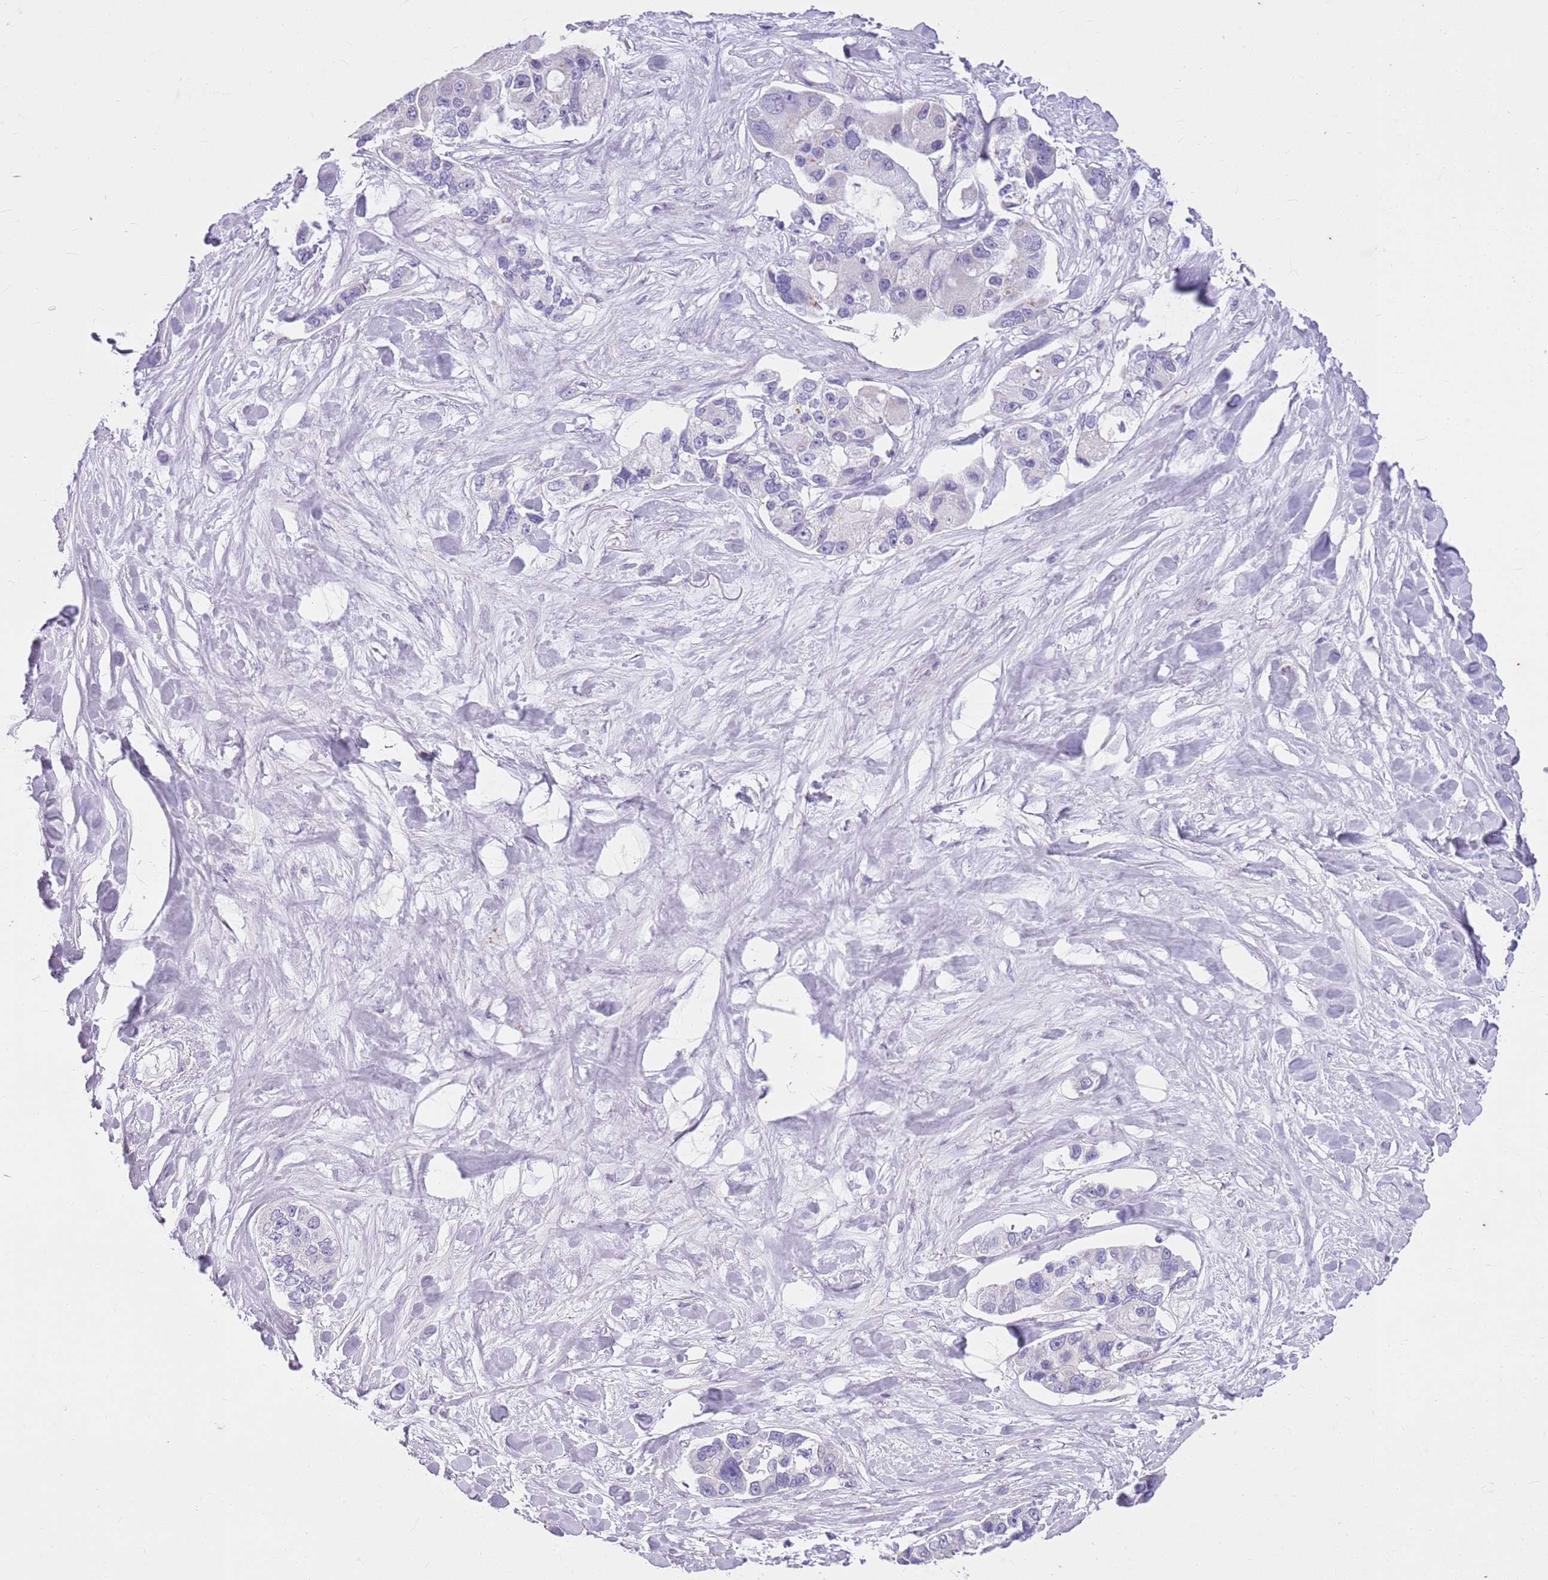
{"staining": {"intensity": "negative", "quantity": "none", "location": "none"}, "tissue": "lung cancer", "cell_type": "Tumor cells", "image_type": "cancer", "snomed": [{"axis": "morphology", "description": "Adenocarcinoma, NOS"}, {"axis": "topography", "description": "Lung"}], "caption": "A photomicrograph of adenocarcinoma (lung) stained for a protein exhibits no brown staining in tumor cells.", "gene": "CNPPD1", "patient": {"sex": "female", "age": 54}}